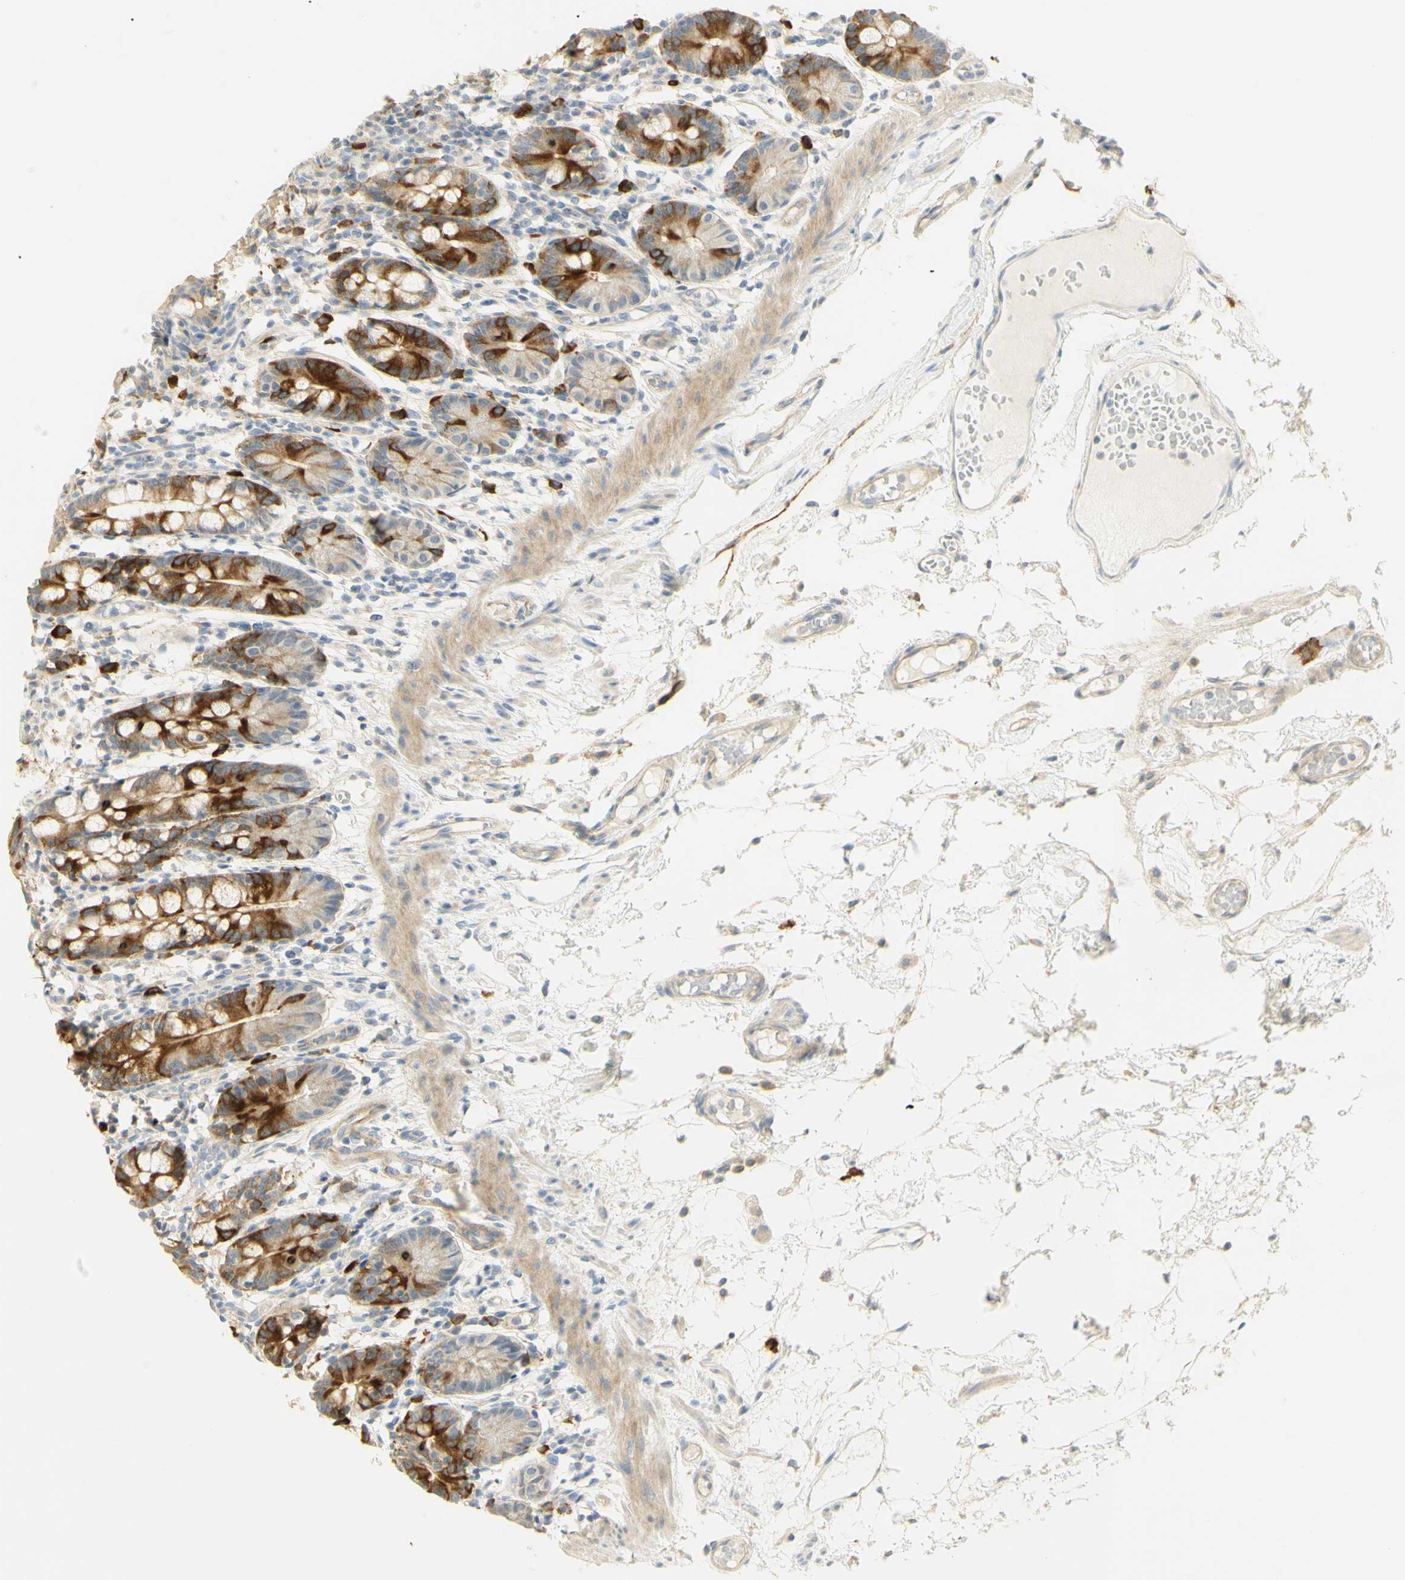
{"staining": {"intensity": "strong", "quantity": "25%-75%", "location": "cytoplasmic/membranous"}, "tissue": "small intestine", "cell_type": "Glandular cells", "image_type": "normal", "snomed": [{"axis": "morphology", "description": "Normal tissue, NOS"}, {"axis": "morphology", "description": "Cystadenocarcinoma, serous, Metastatic site"}, {"axis": "topography", "description": "Small intestine"}], "caption": "The micrograph demonstrates staining of normal small intestine, revealing strong cytoplasmic/membranous protein staining (brown color) within glandular cells. Using DAB (brown) and hematoxylin (blue) stains, captured at high magnification using brightfield microscopy.", "gene": "KIF11", "patient": {"sex": "female", "age": 61}}